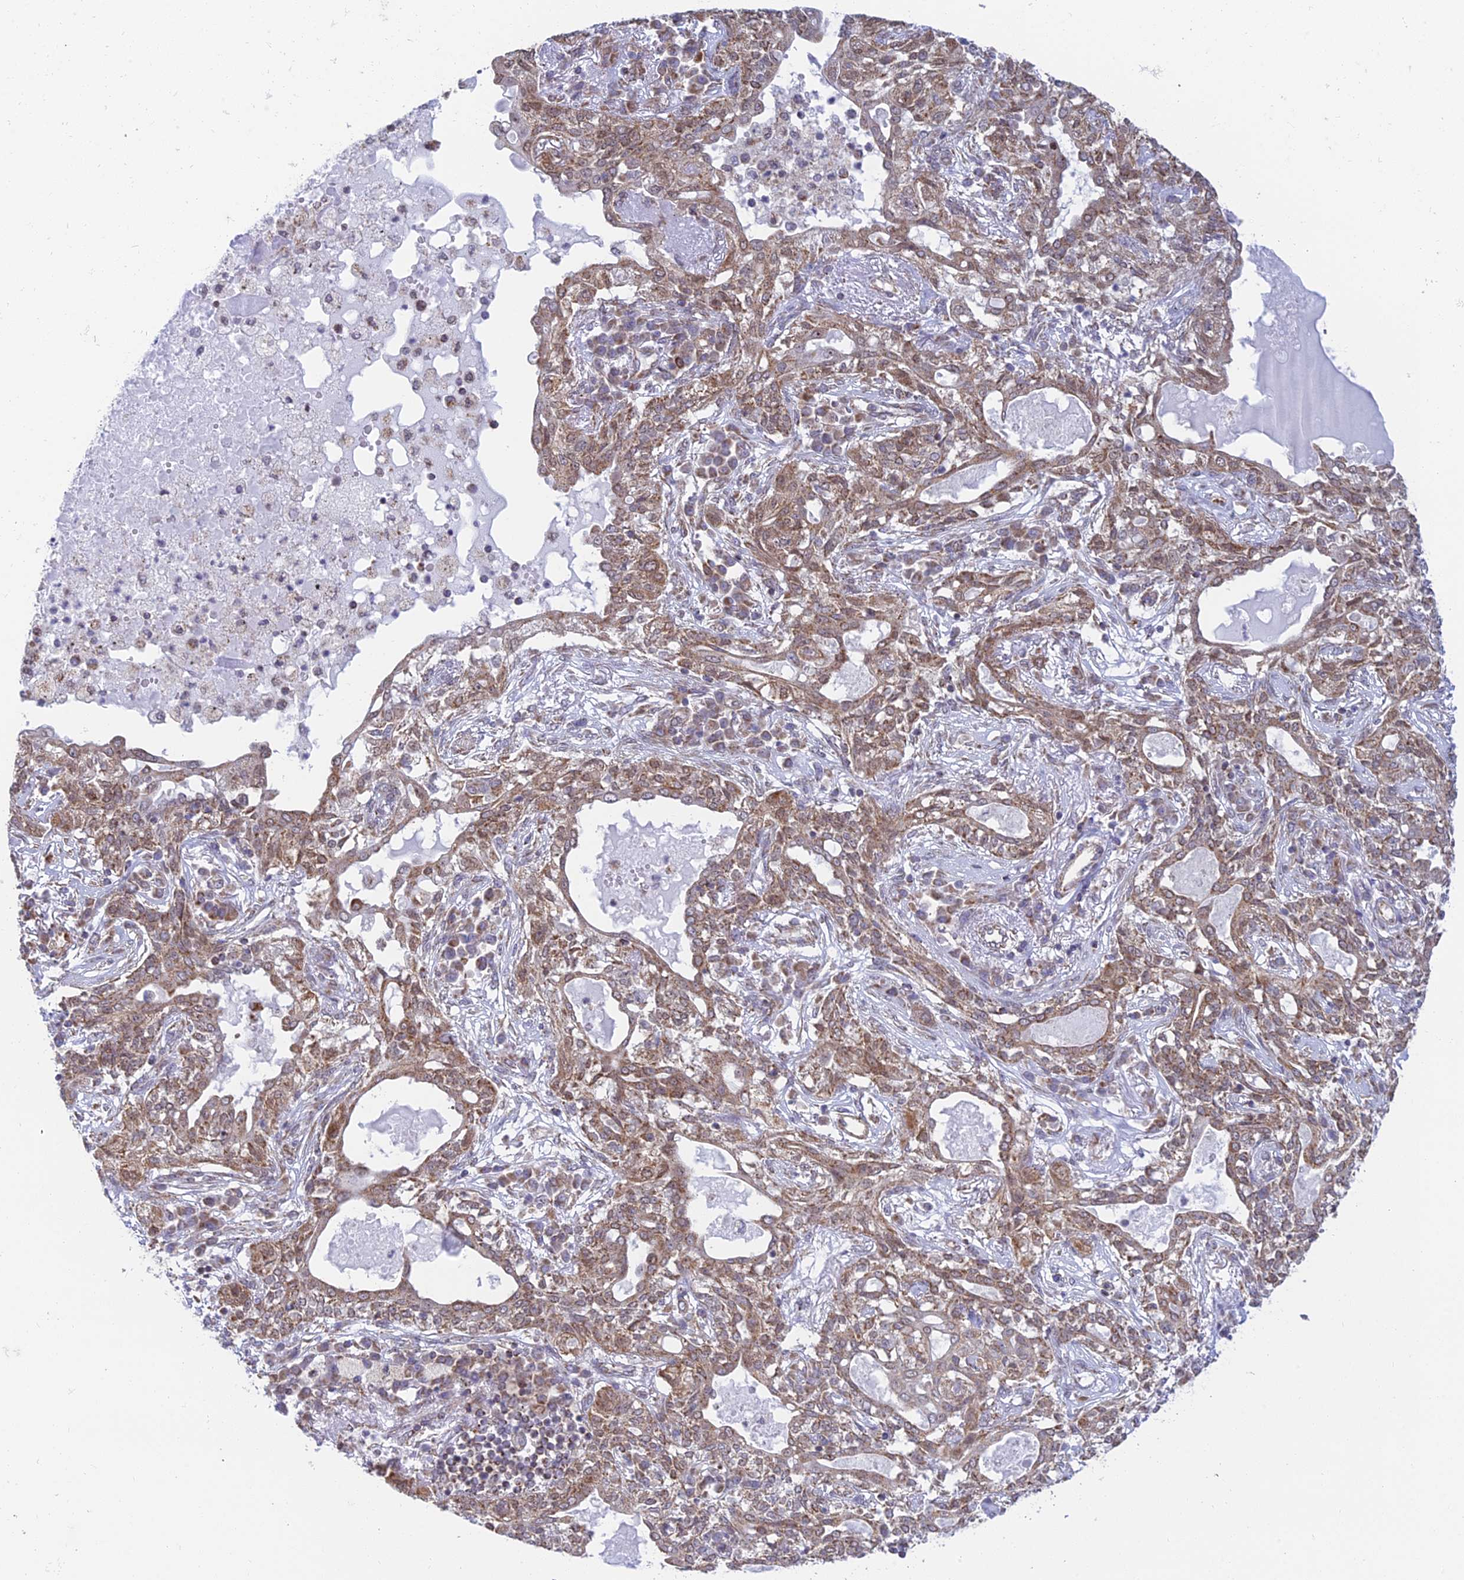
{"staining": {"intensity": "moderate", "quantity": ">75%", "location": "cytoplasmic/membranous"}, "tissue": "lung cancer", "cell_type": "Tumor cells", "image_type": "cancer", "snomed": [{"axis": "morphology", "description": "Squamous cell carcinoma, NOS"}, {"axis": "topography", "description": "Lung"}], "caption": "IHC (DAB) staining of lung cancer (squamous cell carcinoma) exhibits moderate cytoplasmic/membranous protein staining in approximately >75% of tumor cells.", "gene": "HOOK2", "patient": {"sex": "female", "age": 70}}